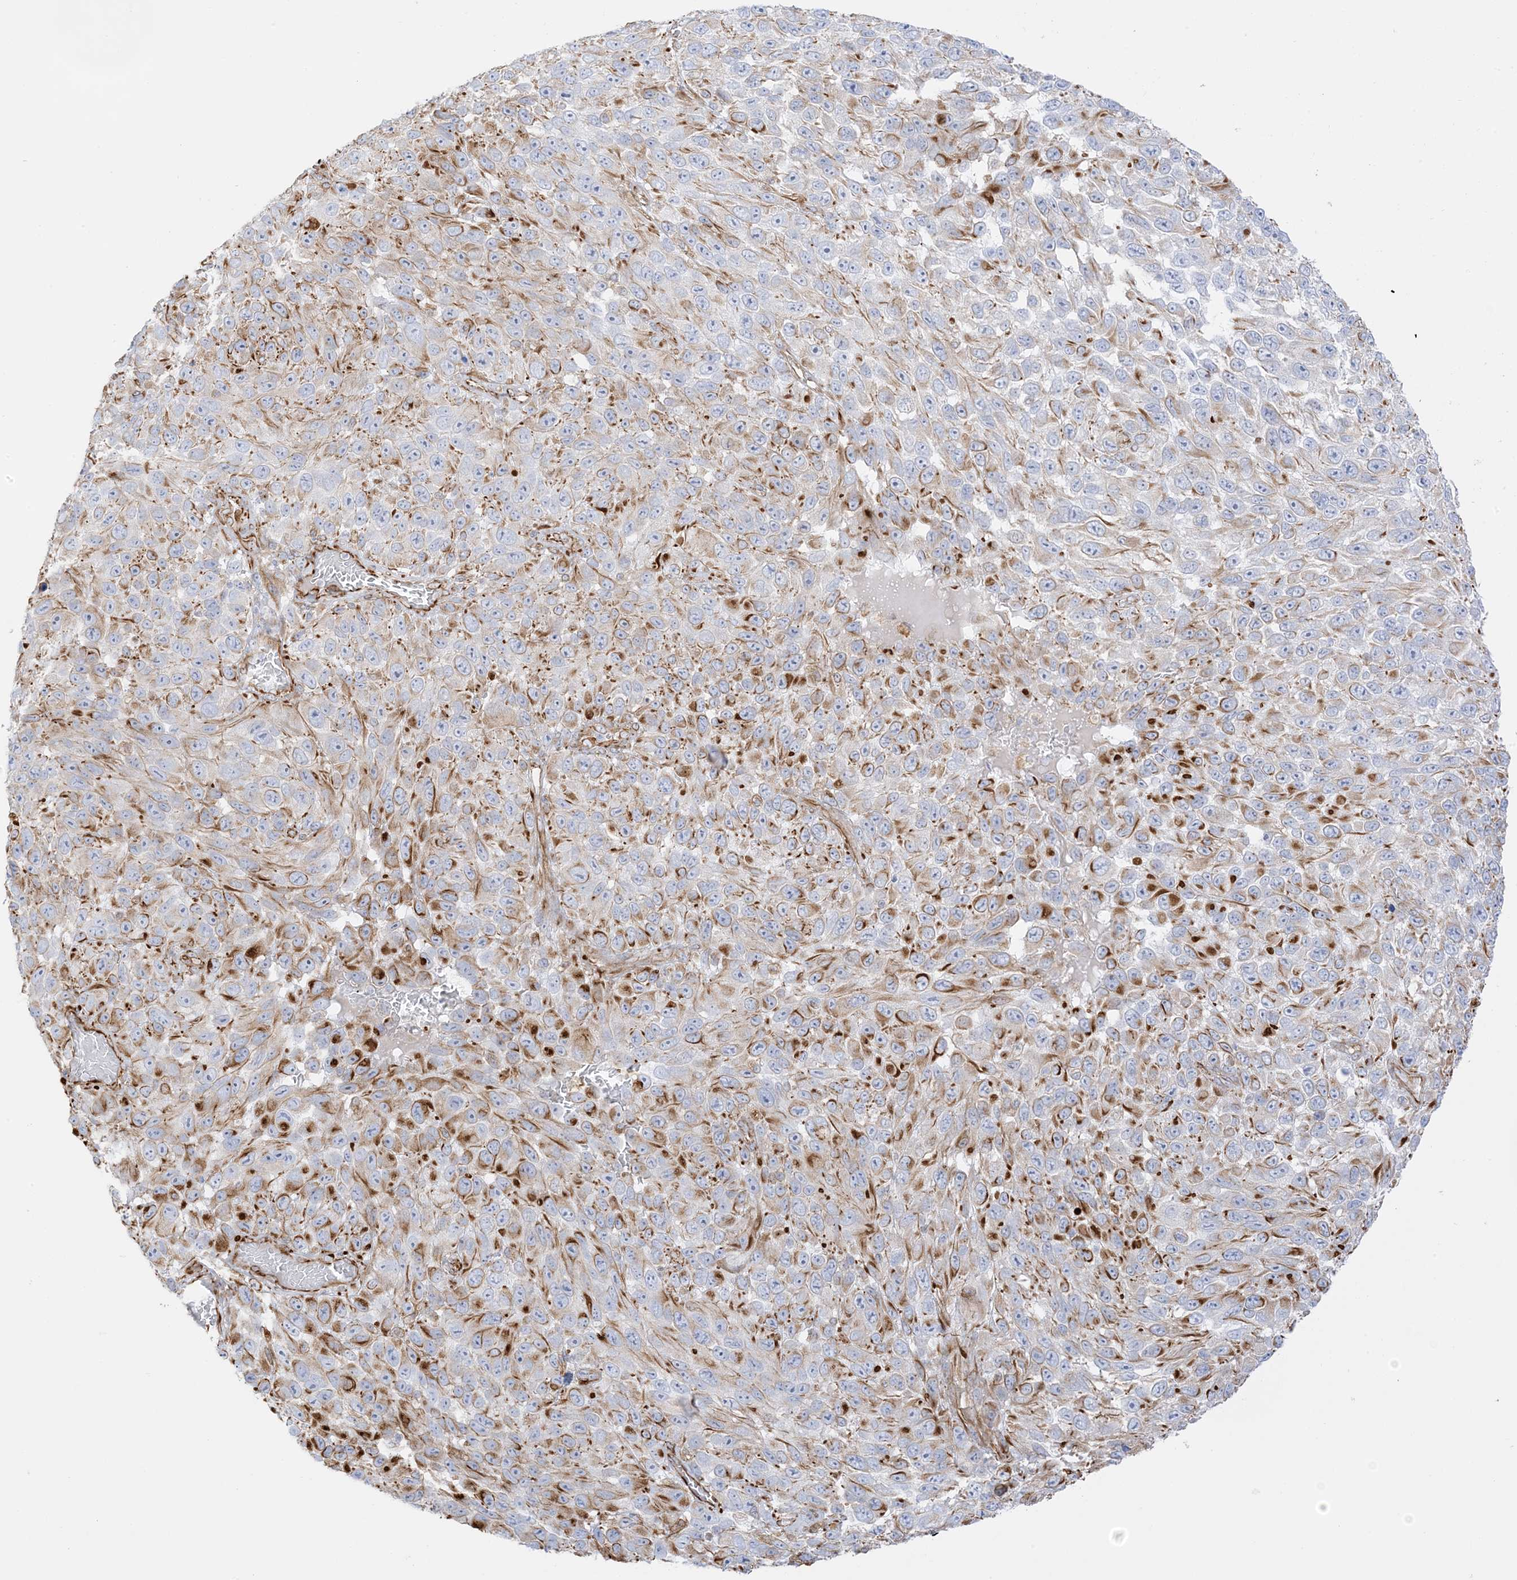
{"staining": {"intensity": "moderate", "quantity": "25%-75%", "location": "cytoplasmic/membranous"}, "tissue": "melanoma", "cell_type": "Tumor cells", "image_type": "cancer", "snomed": [{"axis": "morphology", "description": "Malignant melanoma, NOS"}, {"axis": "topography", "description": "Skin"}], "caption": "A medium amount of moderate cytoplasmic/membranous staining is identified in approximately 25%-75% of tumor cells in melanoma tissue. Ihc stains the protein of interest in brown and the nuclei are stained blue.", "gene": "PID1", "patient": {"sex": "female", "age": 96}}